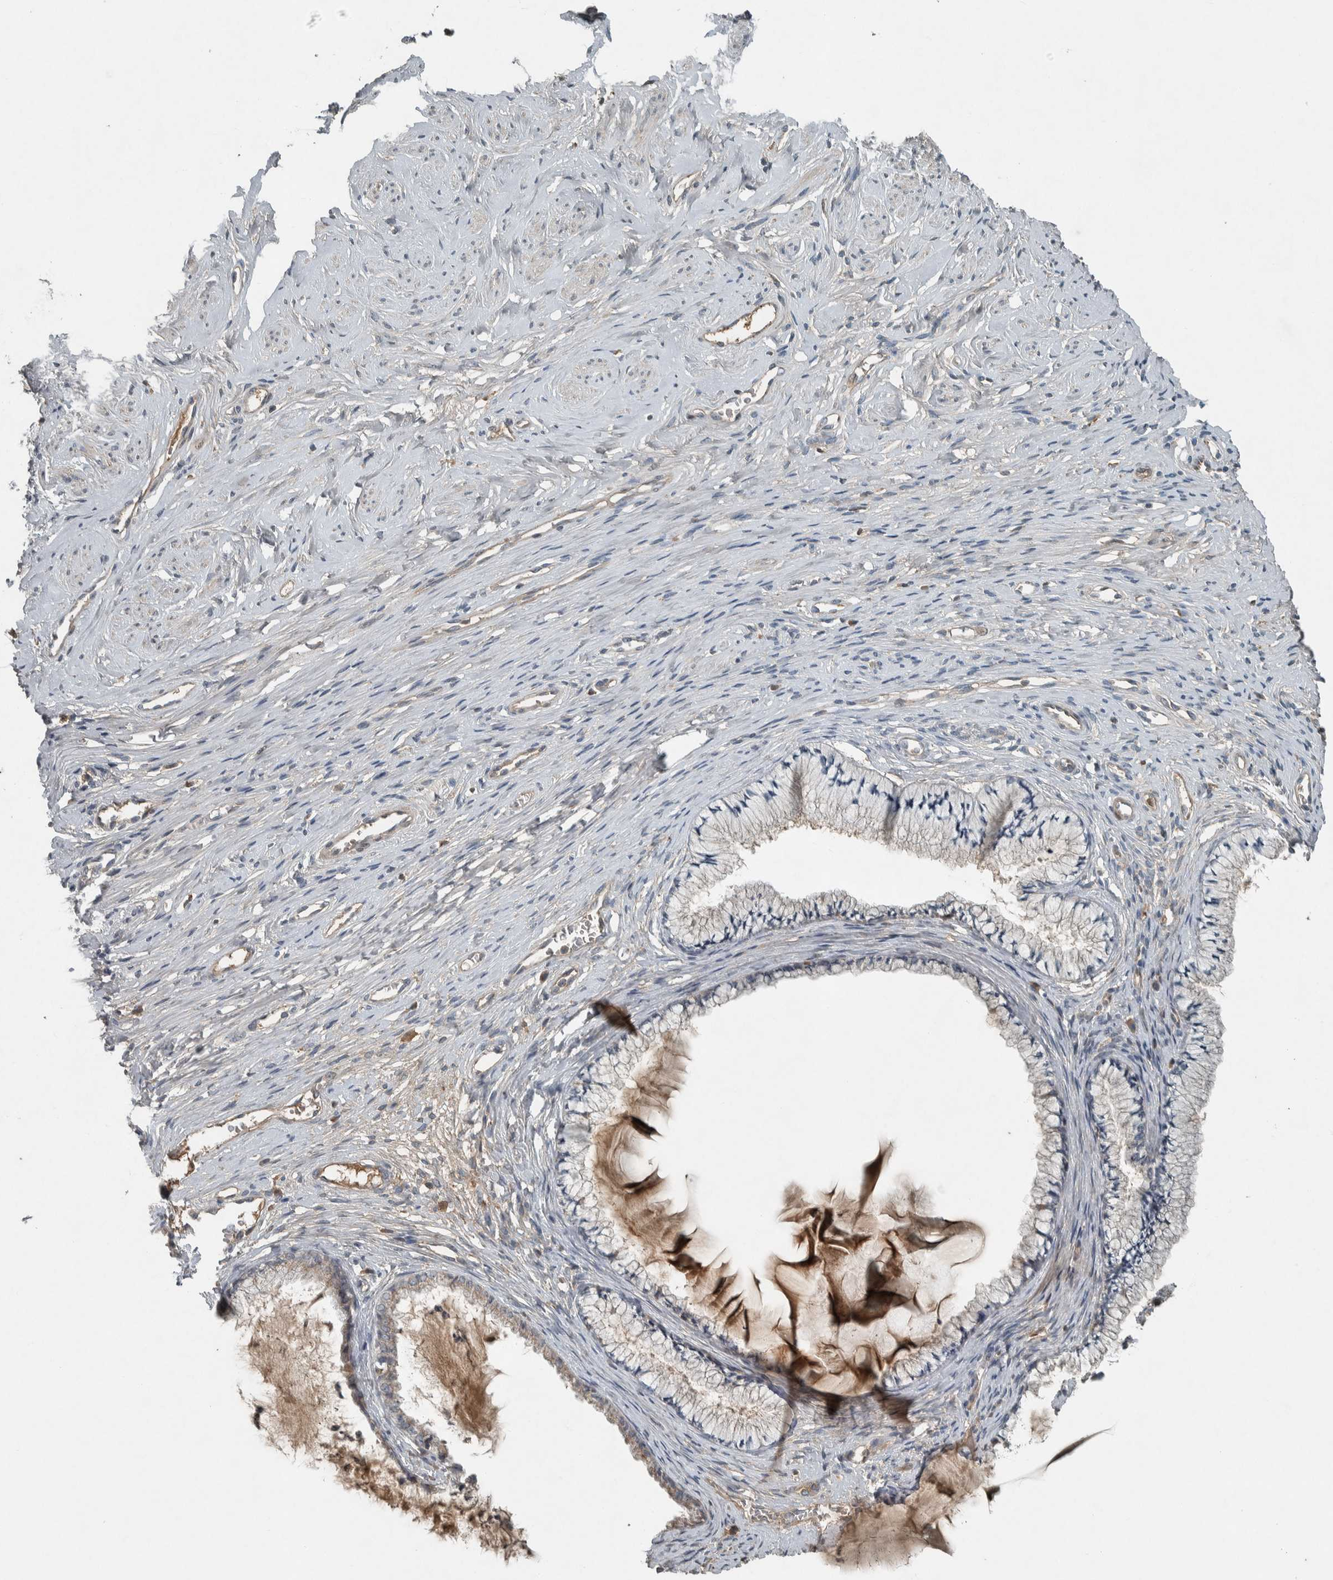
{"staining": {"intensity": "negative", "quantity": "none", "location": "none"}, "tissue": "cervix", "cell_type": "Glandular cells", "image_type": "normal", "snomed": [{"axis": "morphology", "description": "Normal tissue, NOS"}, {"axis": "topography", "description": "Cervix"}], "caption": "Immunohistochemistry of benign human cervix demonstrates no expression in glandular cells.", "gene": "CLCN2", "patient": {"sex": "female", "age": 77}}